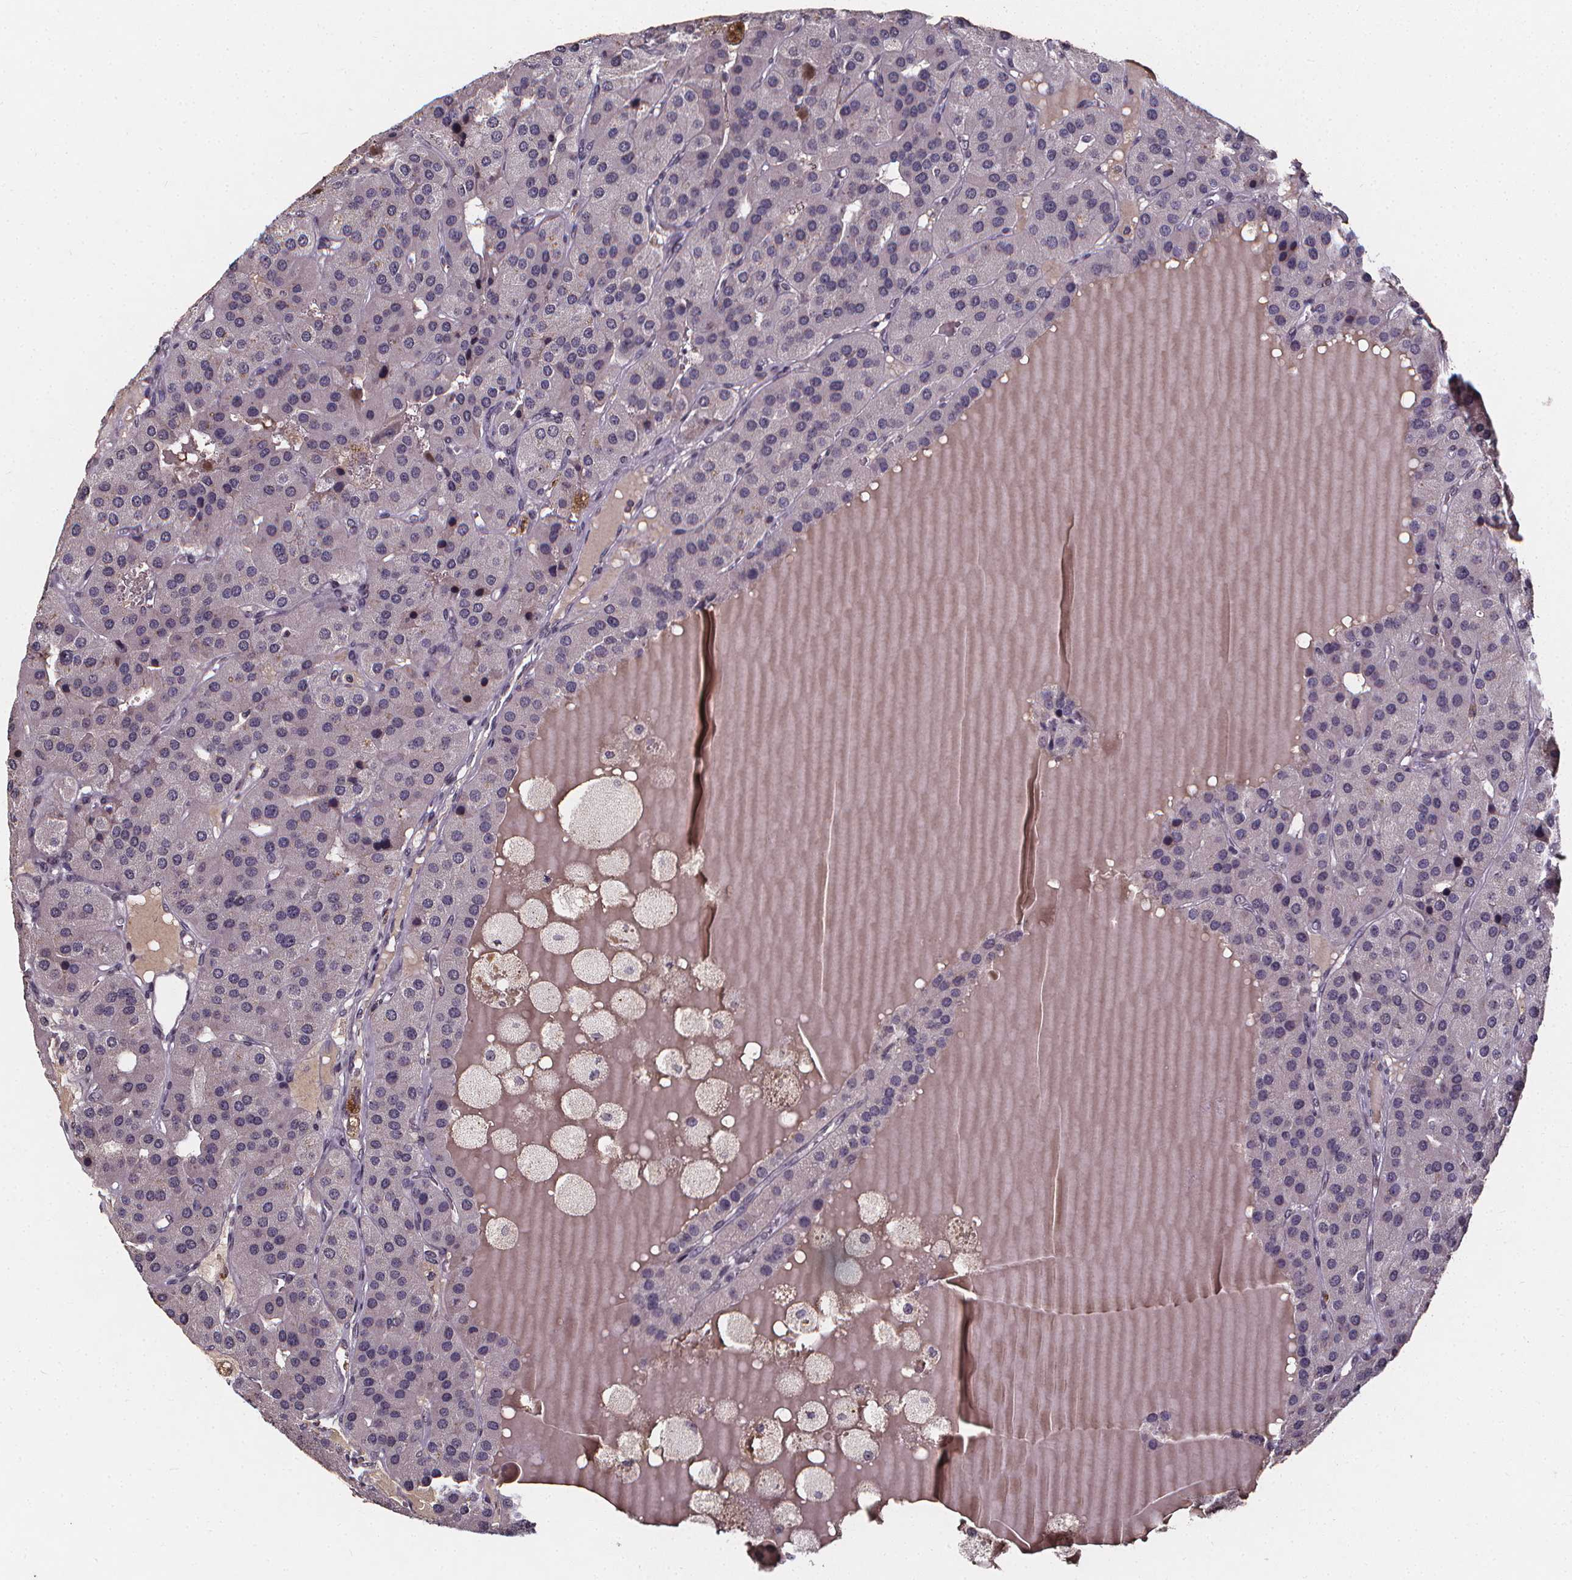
{"staining": {"intensity": "negative", "quantity": "none", "location": "none"}, "tissue": "parathyroid gland", "cell_type": "Glandular cells", "image_type": "normal", "snomed": [{"axis": "morphology", "description": "Normal tissue, NOS"}, {"axis": "morphology", "description": "Adenoma, NOS"}, {"axis": "topography", "description": "Parathyroid gland"}], "caption": "There is no significant positivity in glandular cells of parathyroid gland. (Stains: DAB (3,3'-diaminobenzidine) immunohistochemistry with hematoxylin counter stain, Microscopy: brightfield microscopy at high magnification).", "gene": "SPAG8", "patient": {"sex": "female", "age": 86}}